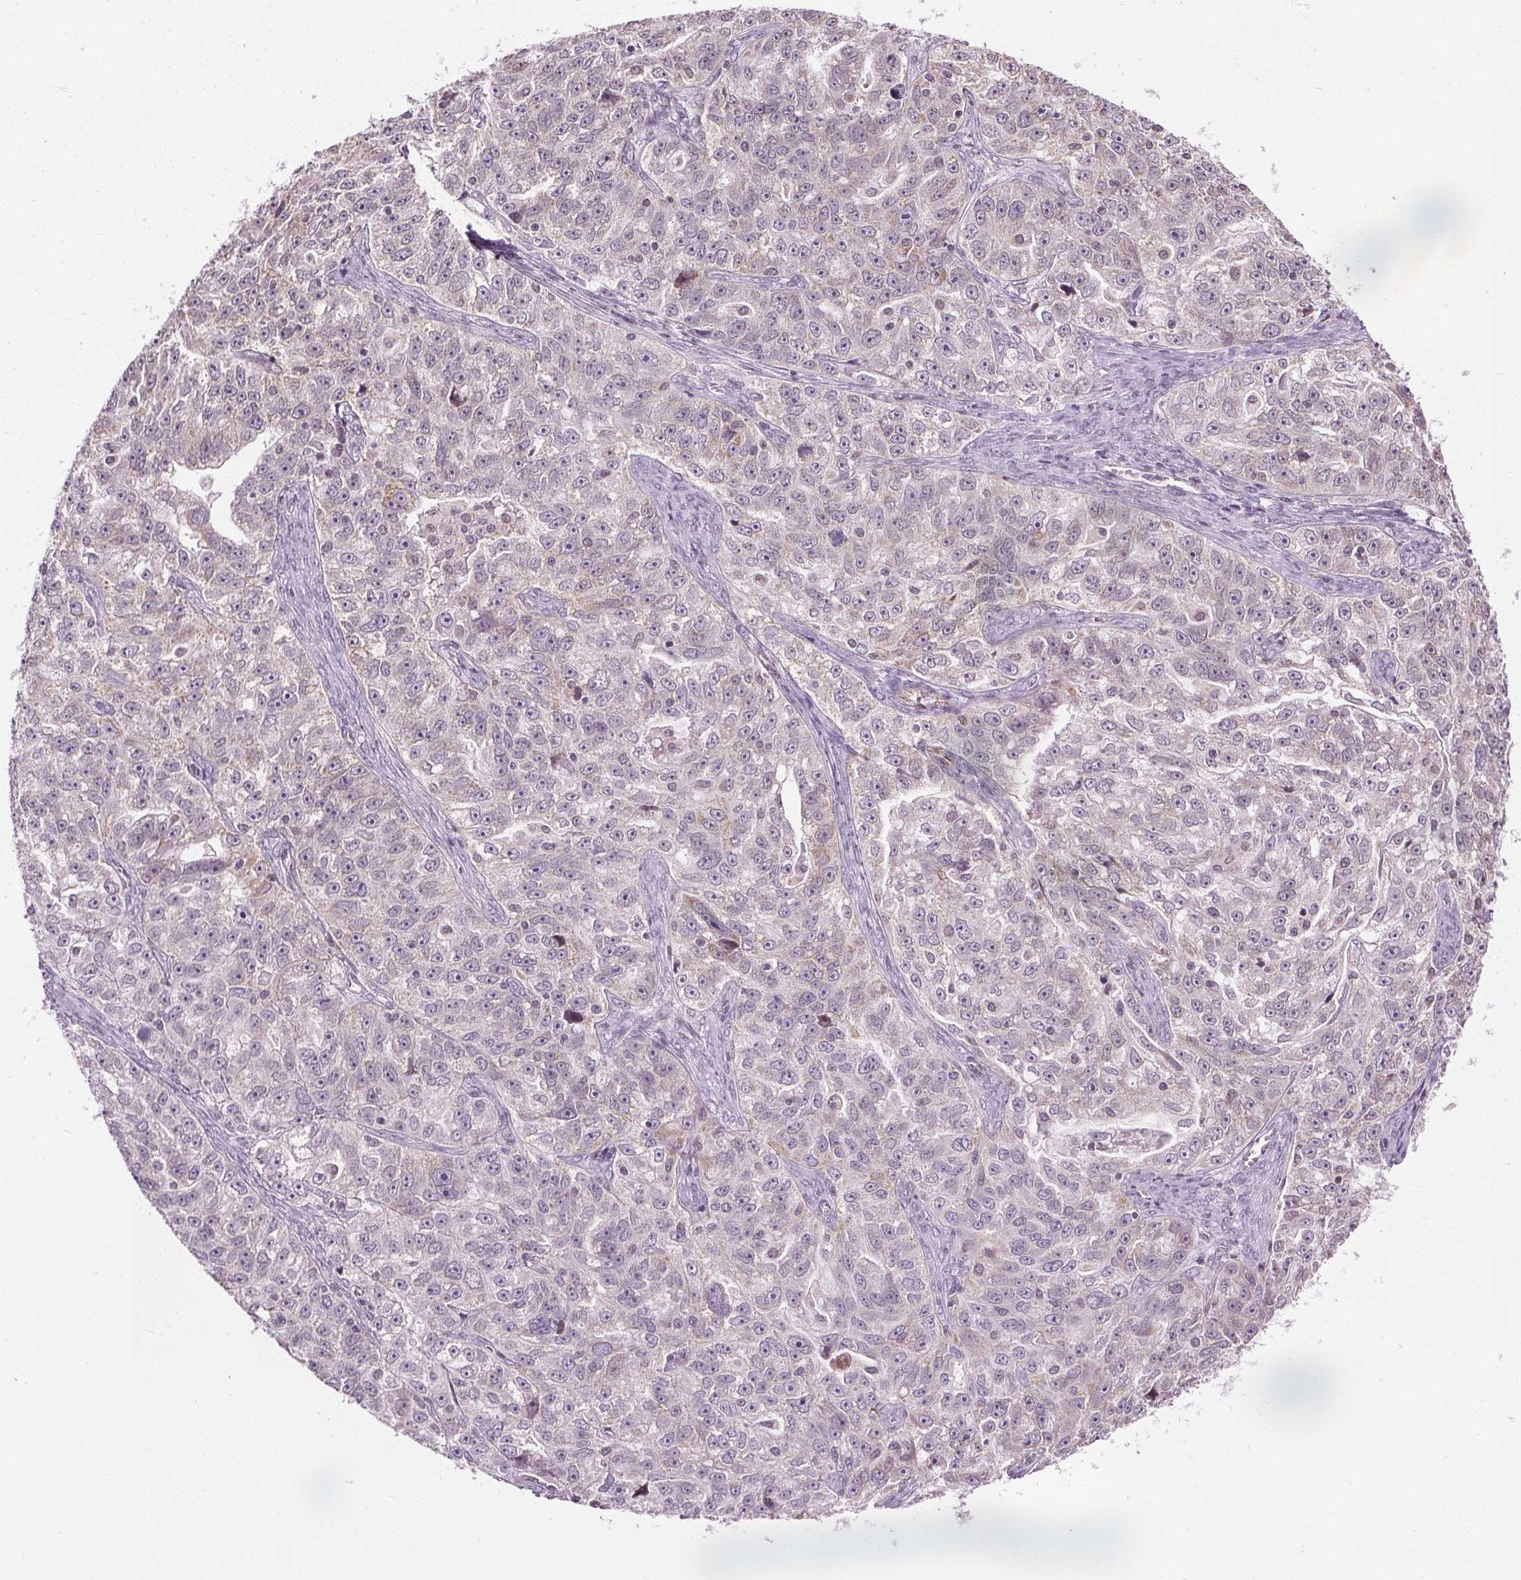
{"staining": {"intensity": "weak", "quantity": "<25%", "location": "cytoplasmic/membranous,nuclear"}, "tissue": "ovarian cancer", "cell_type": "Tumor cells", "image_type": "cancer", "snomed": [{"axis": "morphology", "description": "Cystadenocarcinoma, serous, NOS"}, {"axis": "topography", "description": "Ovary"}], "caption": "The immunohistochemistry histopathology image has no significant expression in tumor cells of ovarian serous cystadenocarcinoma tissue. The staining is performed using DAB (3,3'-diaminobenzidine) brown chromogen with nuclei counter-stained in using hematoxylin.", "gene": "LFNG", "patient": {"sex": "female", "age": 51}}